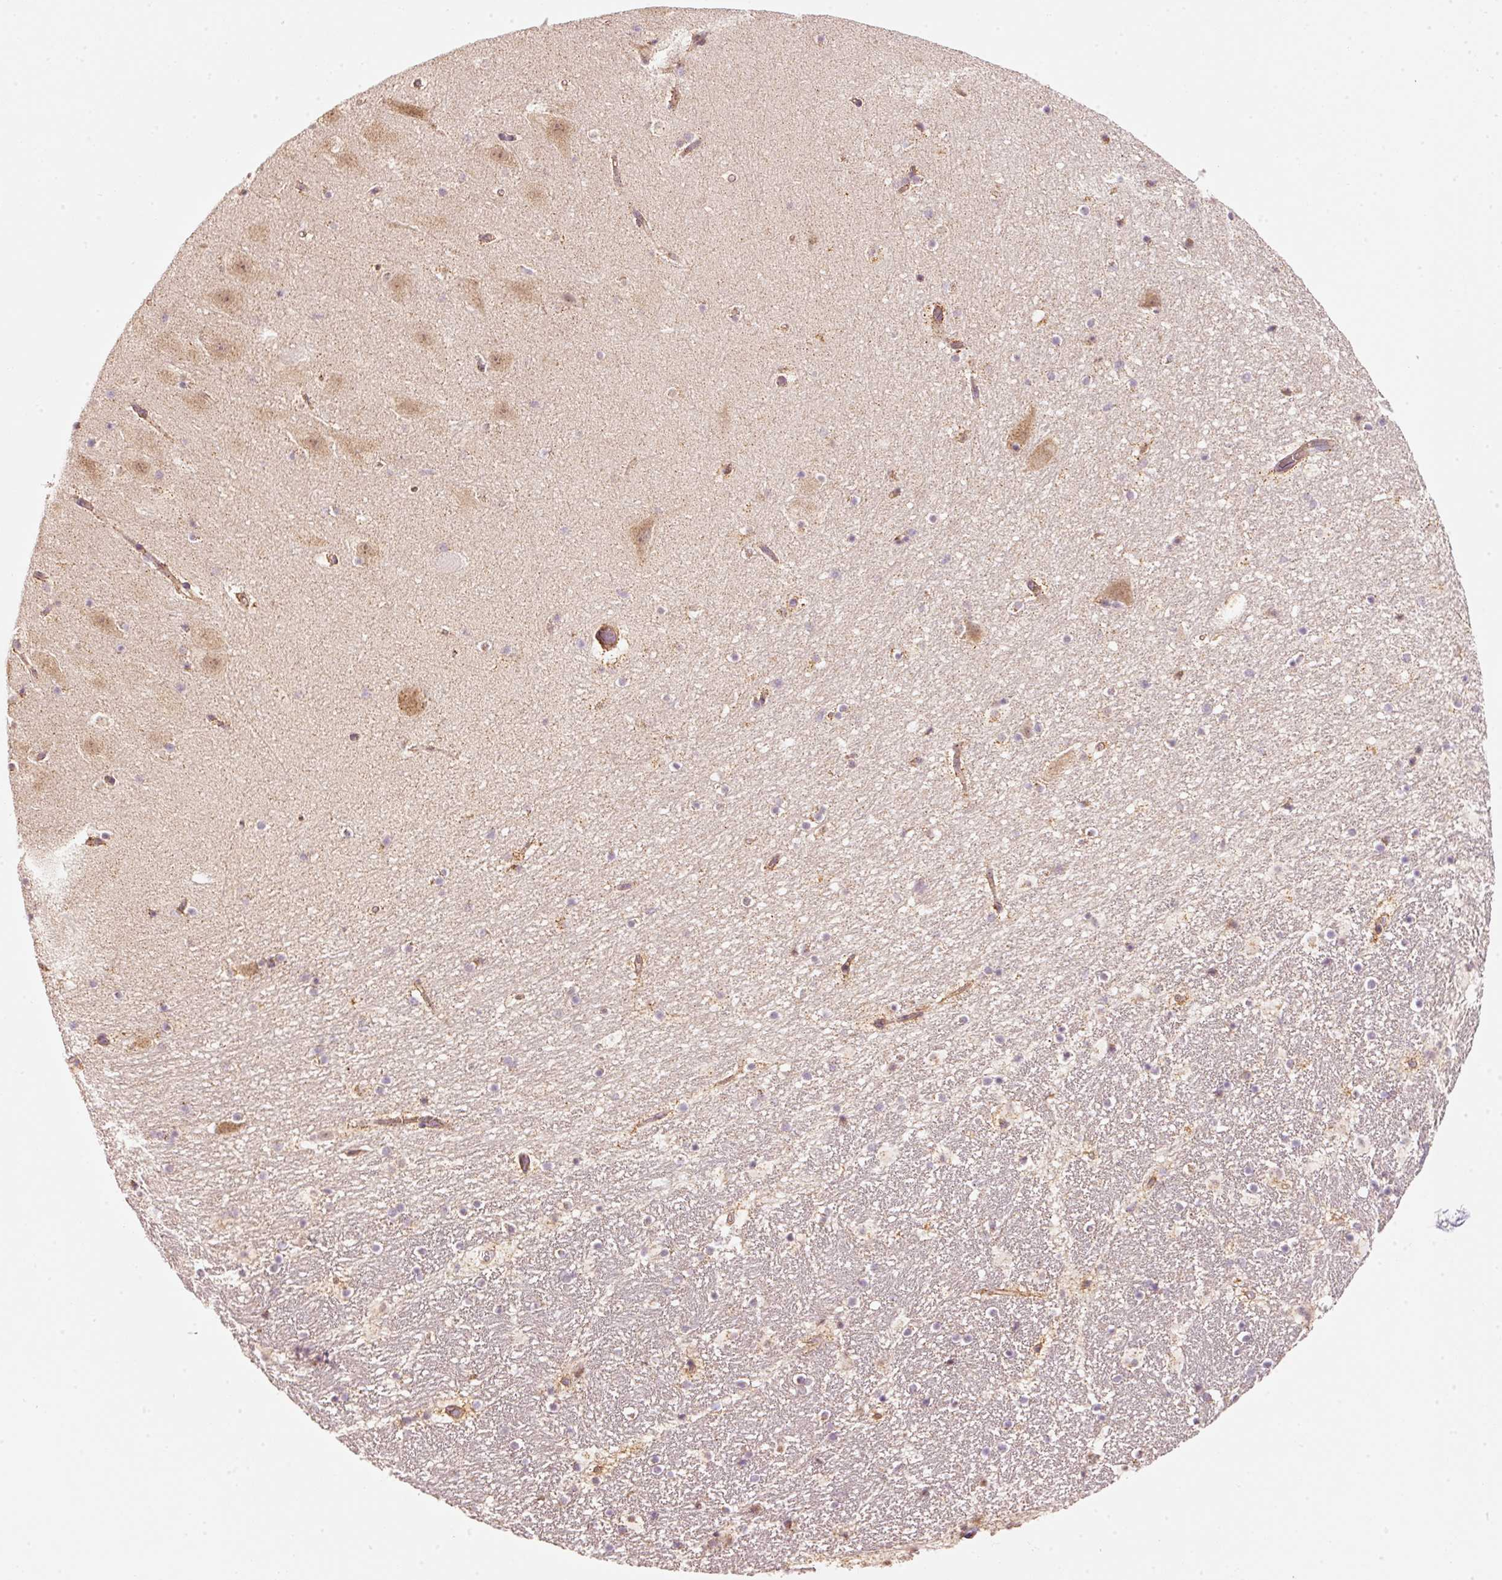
{"staining": {"intensity": "weak", "quantity": "25%-75%", "location": "cytoplasmic/membranous"}, "tissue": "hippocampus", "cell_type": "Glial cells", "image_type": "normal", "snomed": [{"axis": "morphology", "description": "Normal tissue, NOS"}, {"axis": "topography", "description": "Hippocampus"}], "caption": "Hippocampus stained for a protein exhibits weak cytoplasmic/membranous positivity in glial cells. Nuclei are stained in blue.", "gene": "ARHGAP22", "patient": {"sex": "male", "age": 37}}